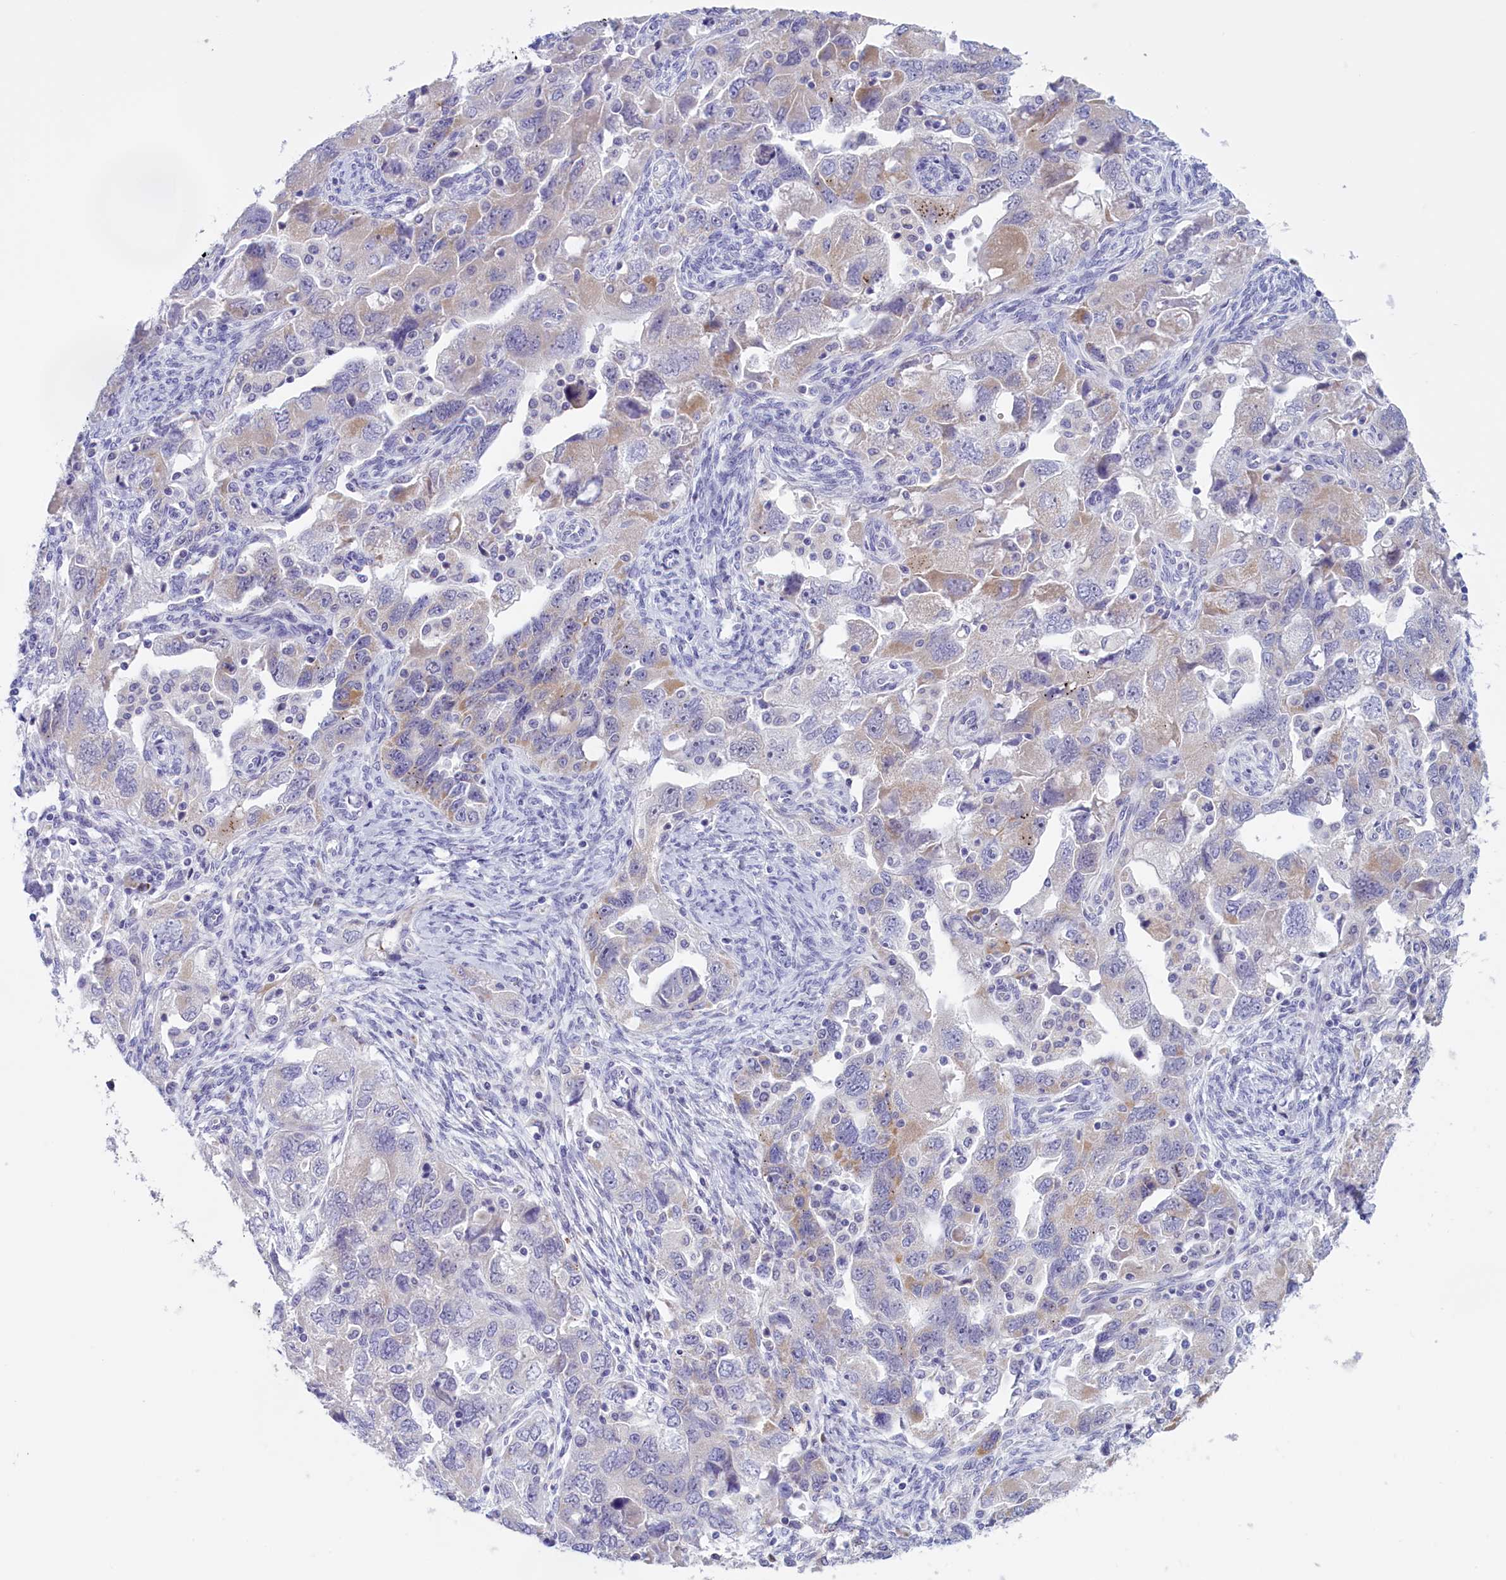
{"staining": {"intensity": "weak", "quantity": "<25%", "location": "cytoplasmic/membranous"}, "tissue": "ovarian cancer", "cell_type": "Tumor cells", "image_type": "cancer", "snomed": [{"axis": "morphology", "description": "Carcinoma, NOS"}, {"axis": "morphology", "description": "Cystadenocarcinoma, serous, NOS"}, {"axis": "topography", "description": "Ovary"}], "caption": "This is a image of IHC staining of carcinoma (ovarian), which shows no expression in tumor cells. The staining is performed using DAB brown chromogen with nuclei counter-stained in using hematoxylin.", "gene": "FAM149B1", "patient": {"sex": "female", "age": 69}}